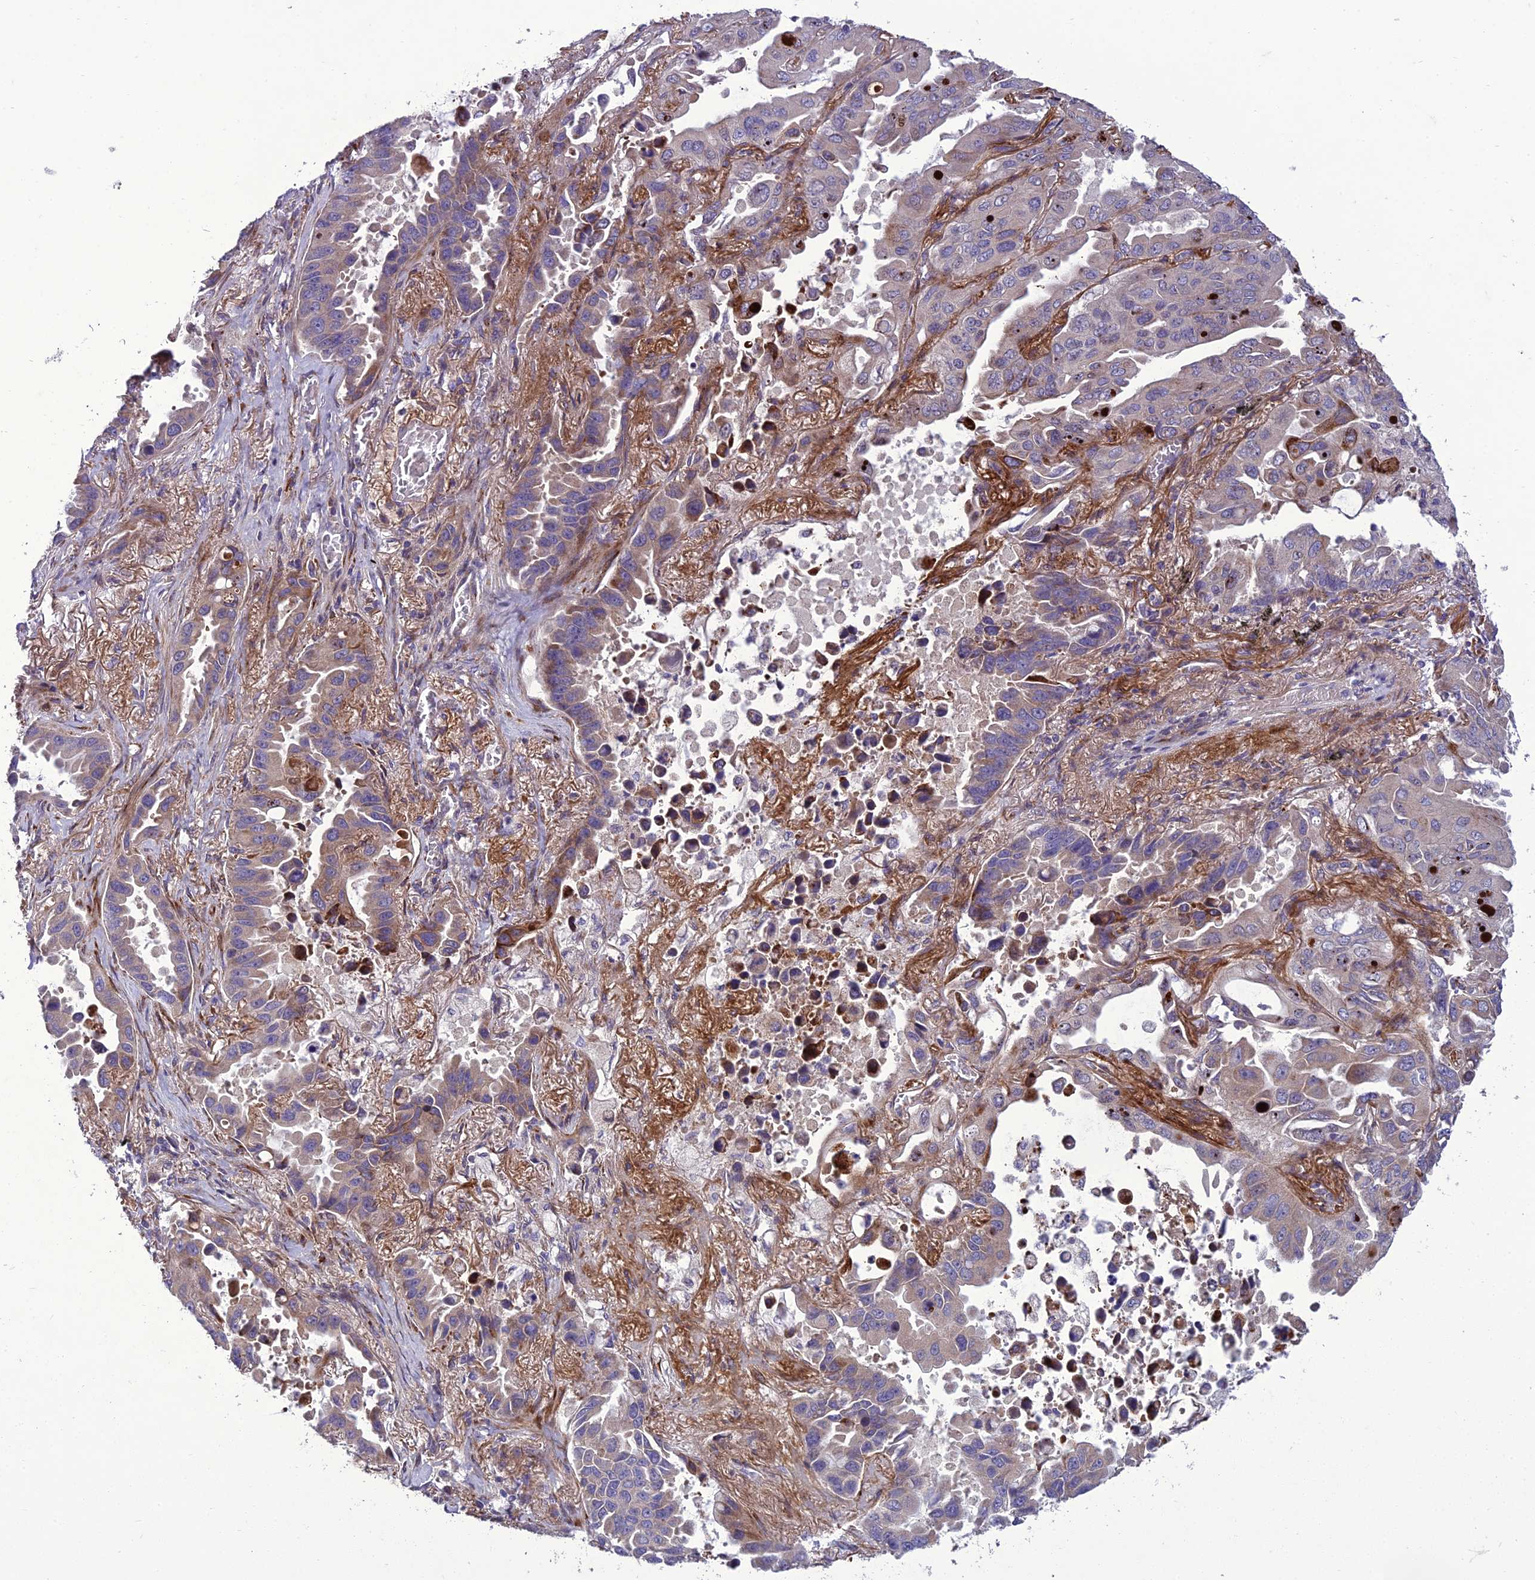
{"staining": {"intensity": "weak", "quantity": "25%-75%", "location": "cytoplasmic/membranous"}, "tissue": "lung cancer", "cell_type": "Tumor cells", "image_type": "cancer", "snomed": [{"axis": "morphology", "description": "Adenocarcinoma, NOS"}, {"axis": "topography", "description": "Lung"}], "caption": "A photomicrograph of human adenocarcinoma (lung) stained for a protein shows weak cytoplasmic/membranous brown staining in tumor cells.", "gene": "ADIPOR2", "patient": {"sex": "male", "age": 64}}